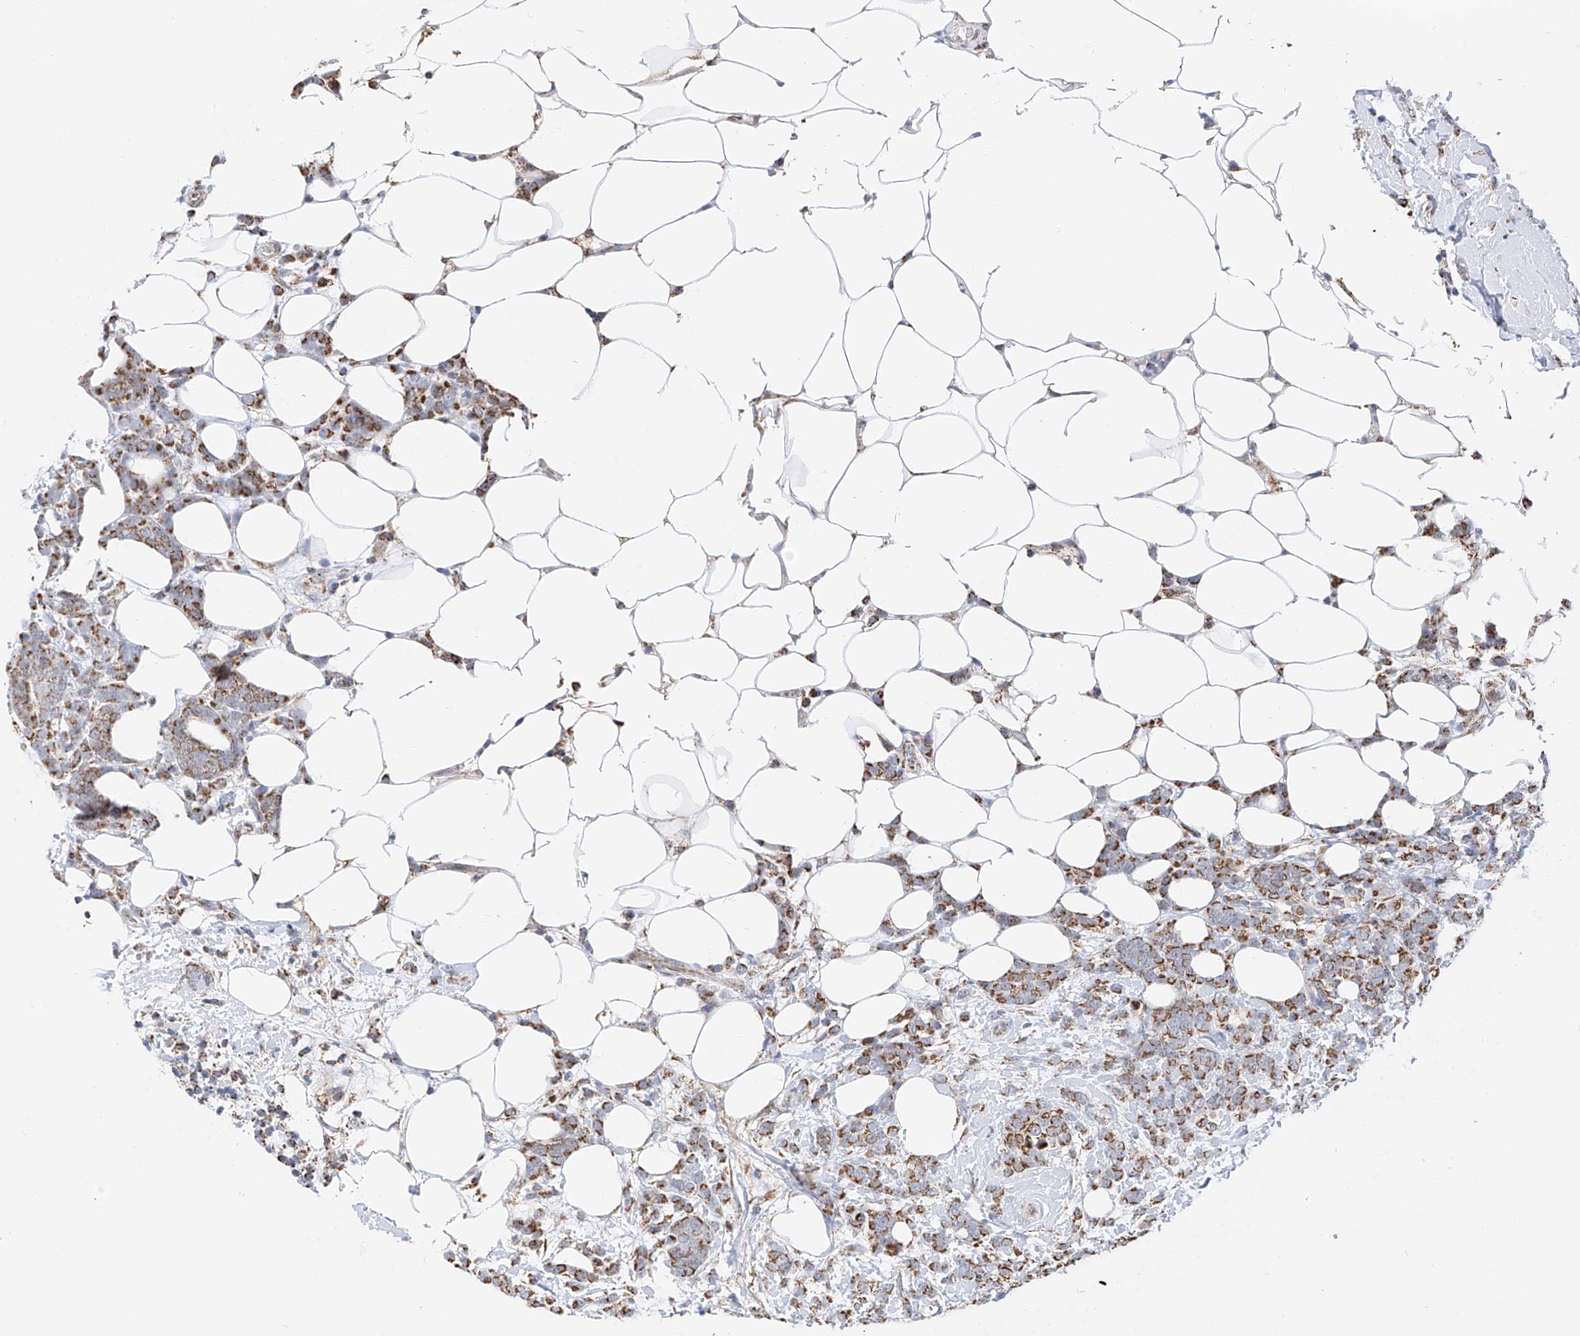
{"staining": {"intensity": "moderate", "quantity": ">75%", "location": "cytoplasmic/membranous"}, "tissue": "breast cancer", "cell_type": "Tumor cells", "image_type": "cancer", "snomed": [{"axis": "morphology", "description": "Lobular carcinoma"}, {"axis": "topography", "description": "Breast"}], "caption": "IHC micrograph of human breast cancer (lobular carcinoma) stained for a protein (brown), which reveals medium levels of moderate cytoplasmic/membranous positivity in about >75% of tumor cells.", "gene": "NALCN", "patient": {"sex": "female", "age": 58}}